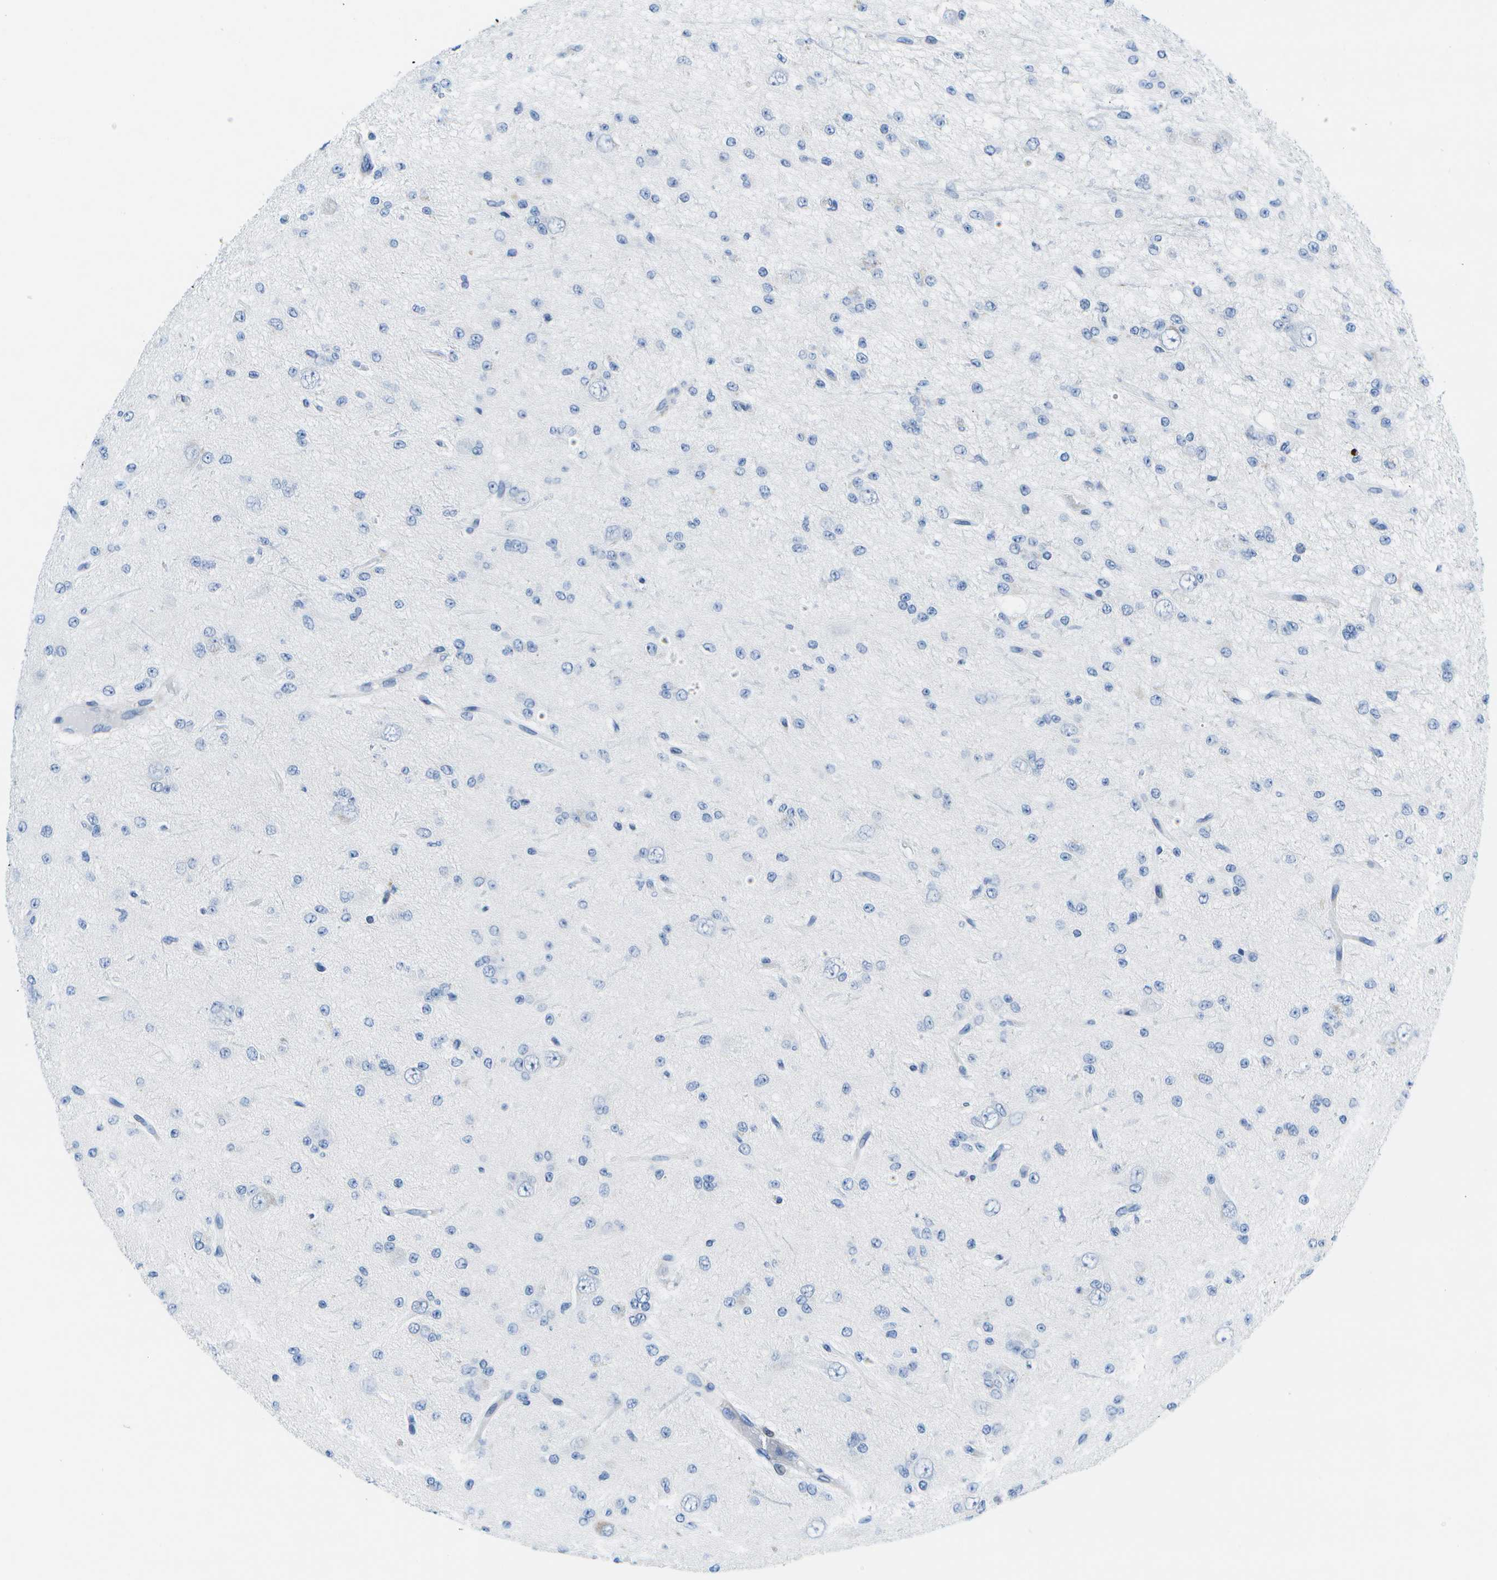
{"staining": {"intensity": "negative", "quantity": "none", "location": "none"}, "tissue": "glioma", "cell_type": "Tumor cells", "image_type": "cancer", "snomed": [{"axis": "morphology", "description": "Glioma, malignant, Low grade"}, {"axis": "topography", "description": "Brain"}], "caption": "Immunohistochemistry (IHC) of human glioma demonstrates no expression in tumor cells.", "gene": "ADGRG6", "patient": {"sex": "male", "age": 38}}